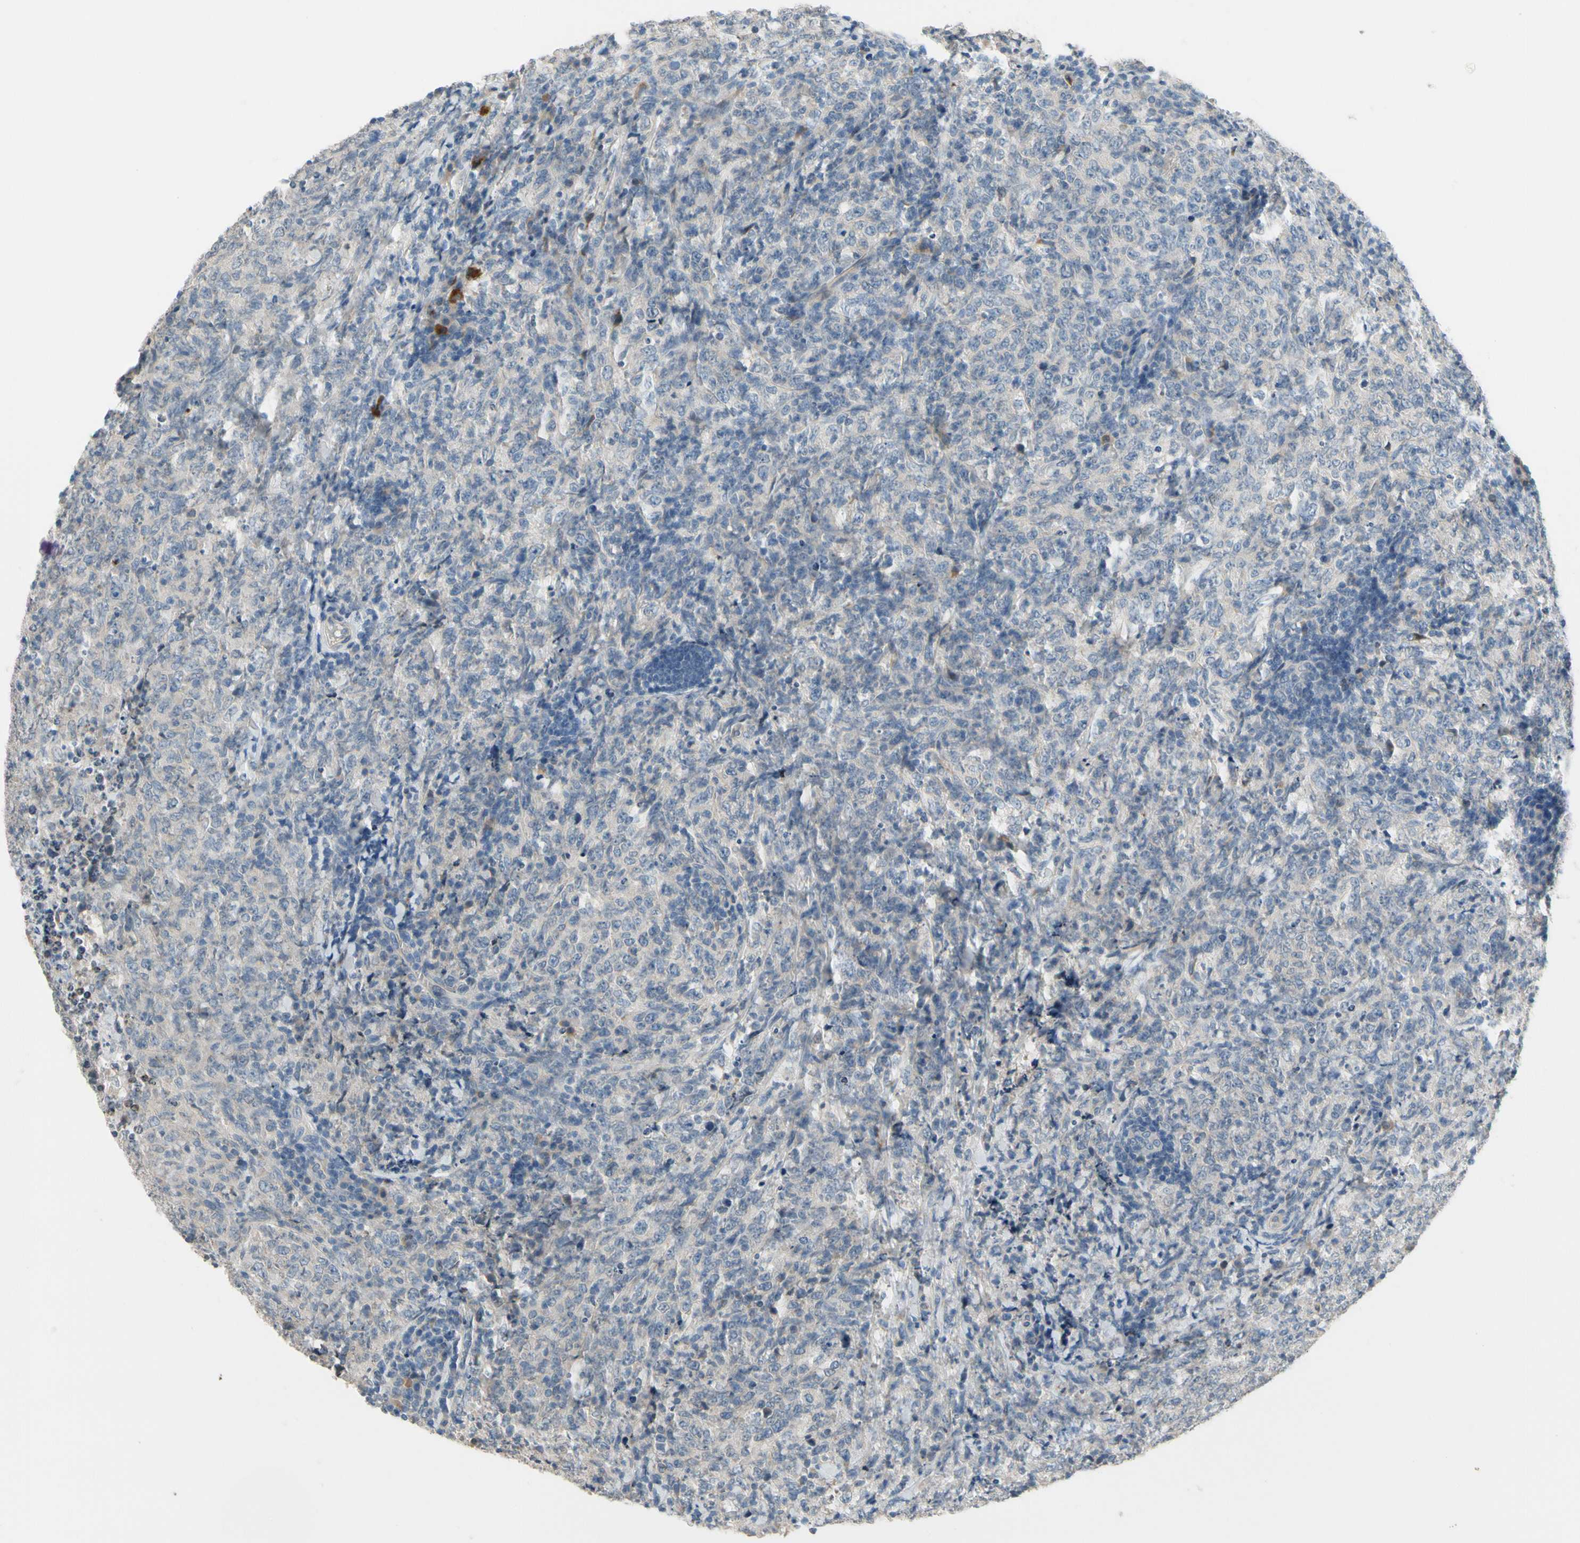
{"staining": {"intensity": "weak", "quantity": "<25%", "location": "cytoplasmic/membranous"}, "tissue": "lymphoma", "cell_type": "Tumor cells", "image_type": "cancer", "snomed": [{"axis": "morphology", "description": "Malignant lymphoma, non-Hodgkin's type, High grade"}, {"axis": "topography", "description": "Tonsil"}], "caption": "Tumor cells show no significant protein staining in lymphoma.", "gene": "PIP5K1B", "patient": {"sex": "female", "age": 36}}